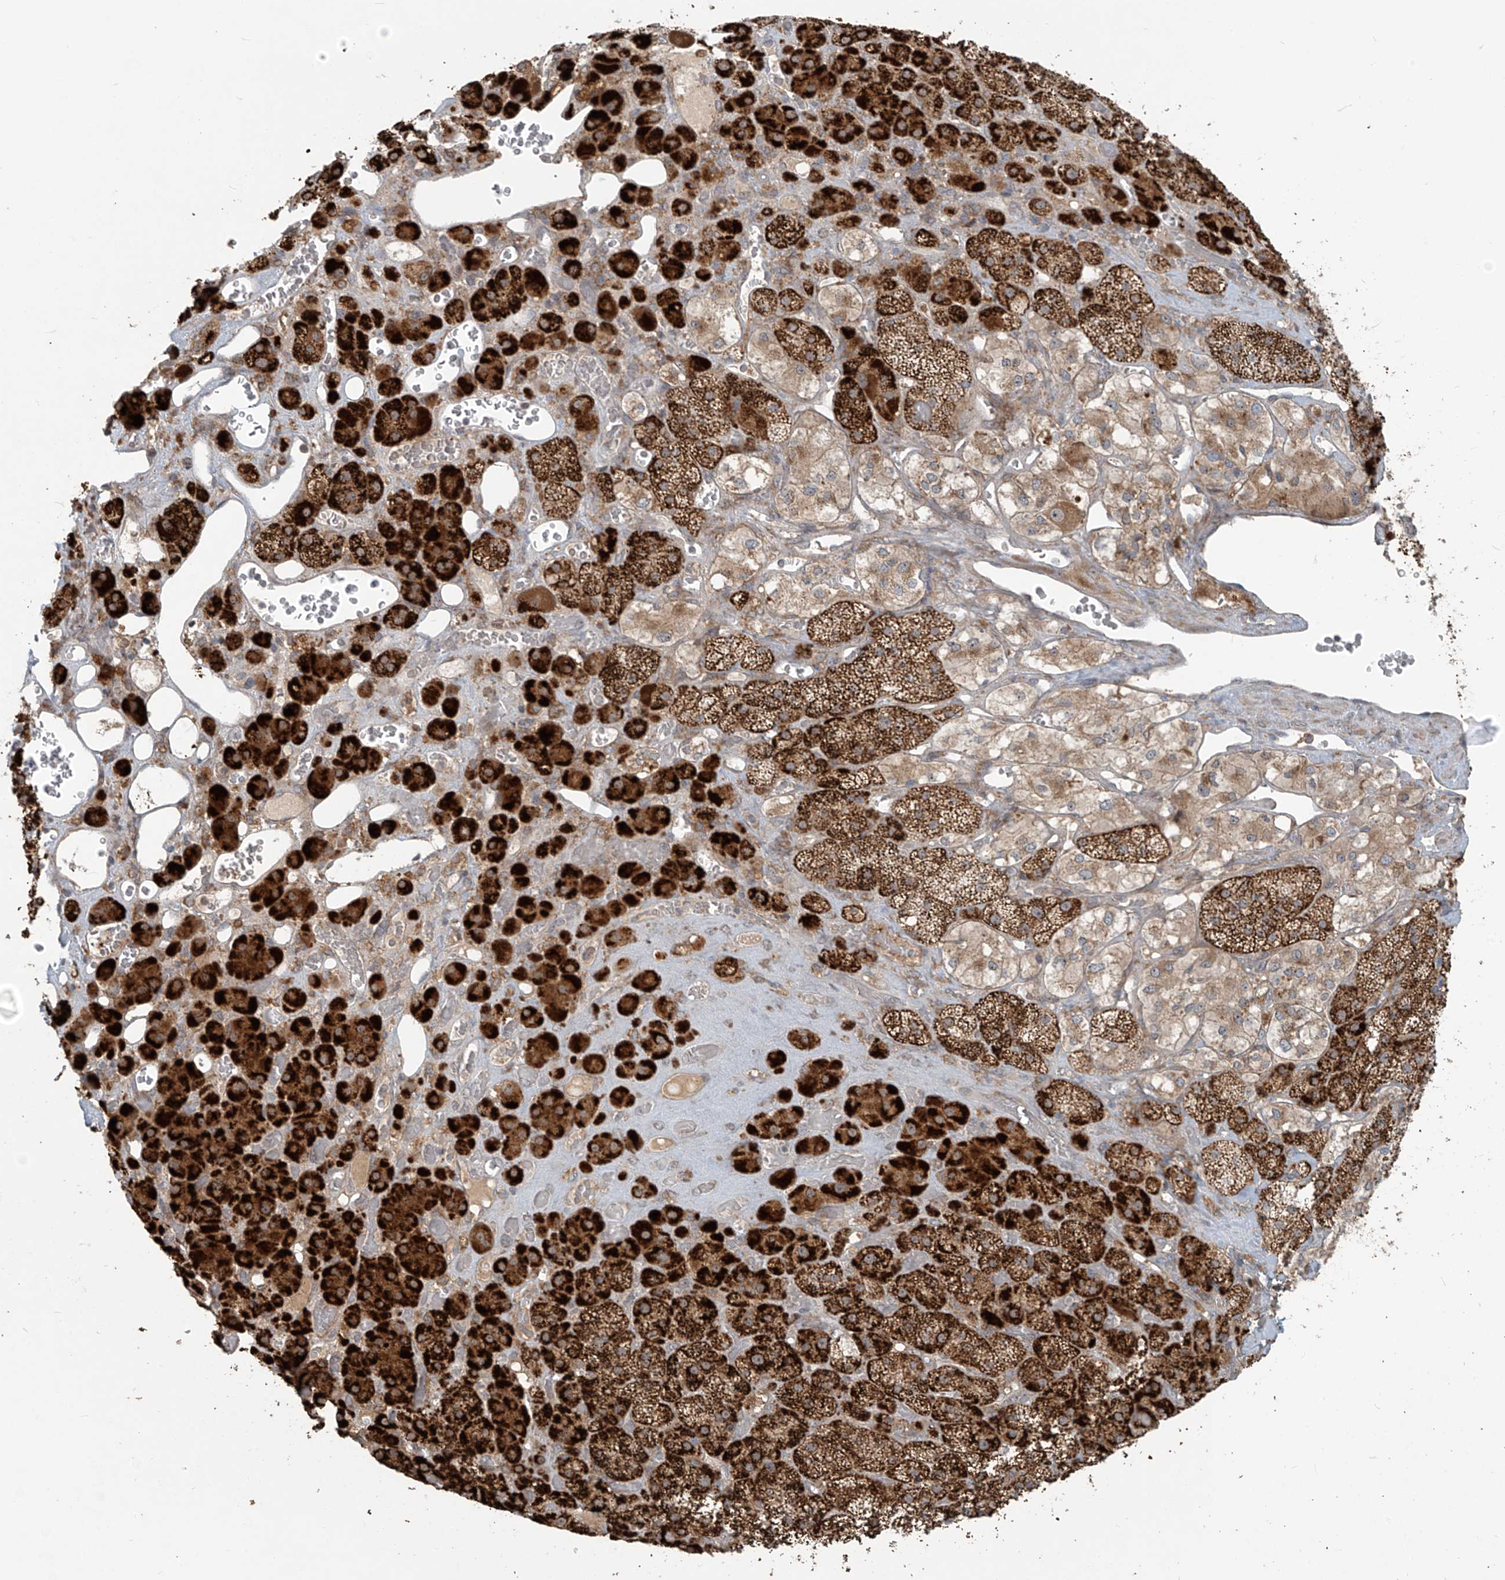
{"staining": {"intensity": "strong", "quantity": ">75%", "location": "cytoplasmic/membranous"}, "tissue": "adrenal gland", "cell_type": "Glandular cells", "image_type": "normal", "snomed": [{"axis": "morphology", "description": "Normal tissue, NOS"}, {"axis": "topography", "description": "Adrenal gland"}], "caption": "There is high levels of strong cytoplasmic/membranous expression in glandular cells of benign adrenal gland, as demonstrated by immunohistochemical staining (brown color).", "gene": "KATNIP", "patient": {"sex": "male", "age": 57}}